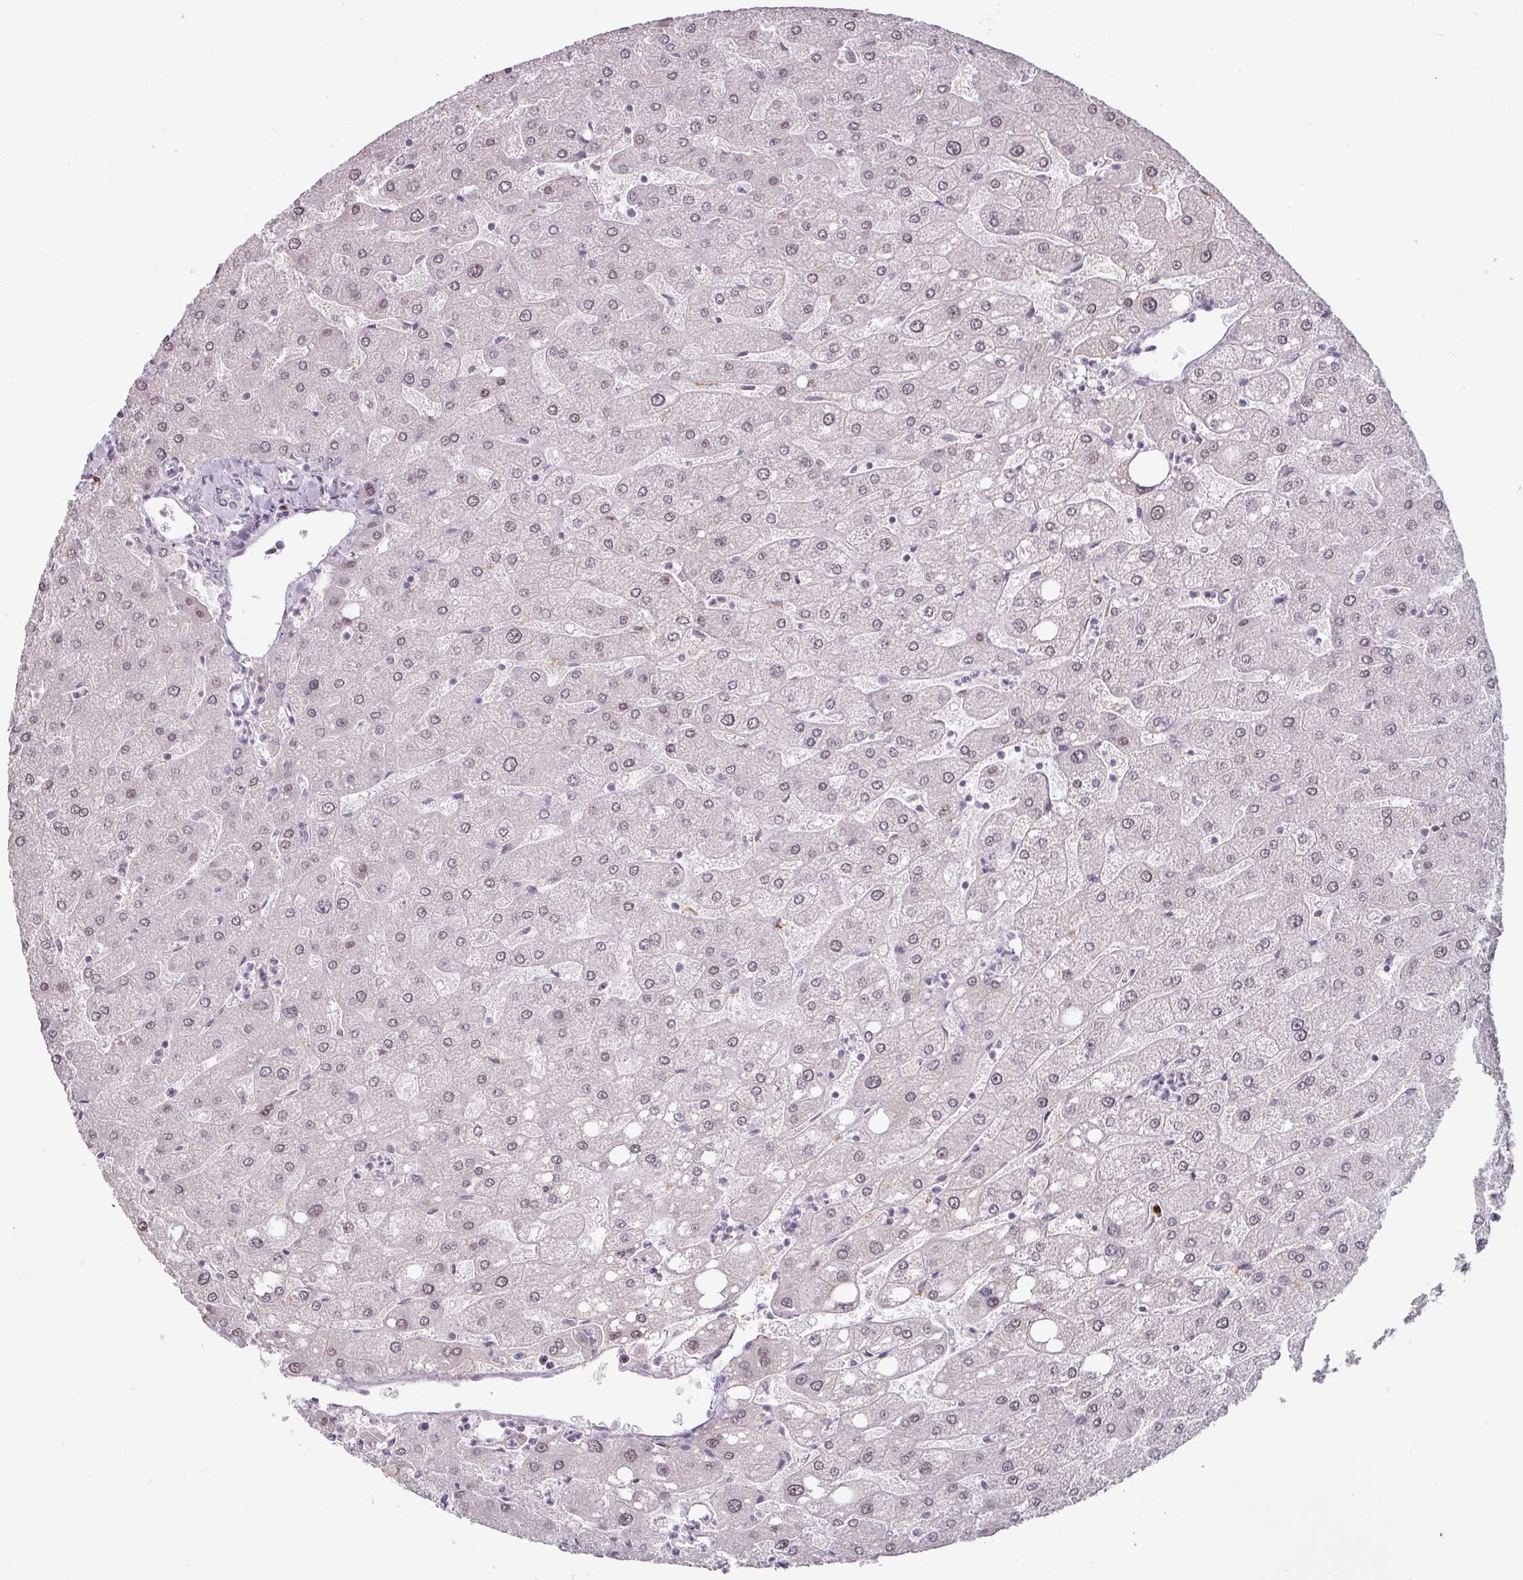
{"staining": {"intensity": "negative", "quantity": "none", "location": "none"}, "tissue": "liver", "cell_type": "Cholangiocytes", "image_type": "normal", "snomed": [{"axis": "morphology", "description": "Normal tissue, NOS"}, {"axis": "topography", "description": "Liver"}], "caption": "Cholangiocytes are negative for protein expression in unremarkable human liver. The staining is performed using DAB (3,3'-diaminobenzidine) brown chromogen with nuclei counter-stained in using hematoxylin.", "gene": "ZBTB6", "patient": {"sex": "male", "age": 67}}